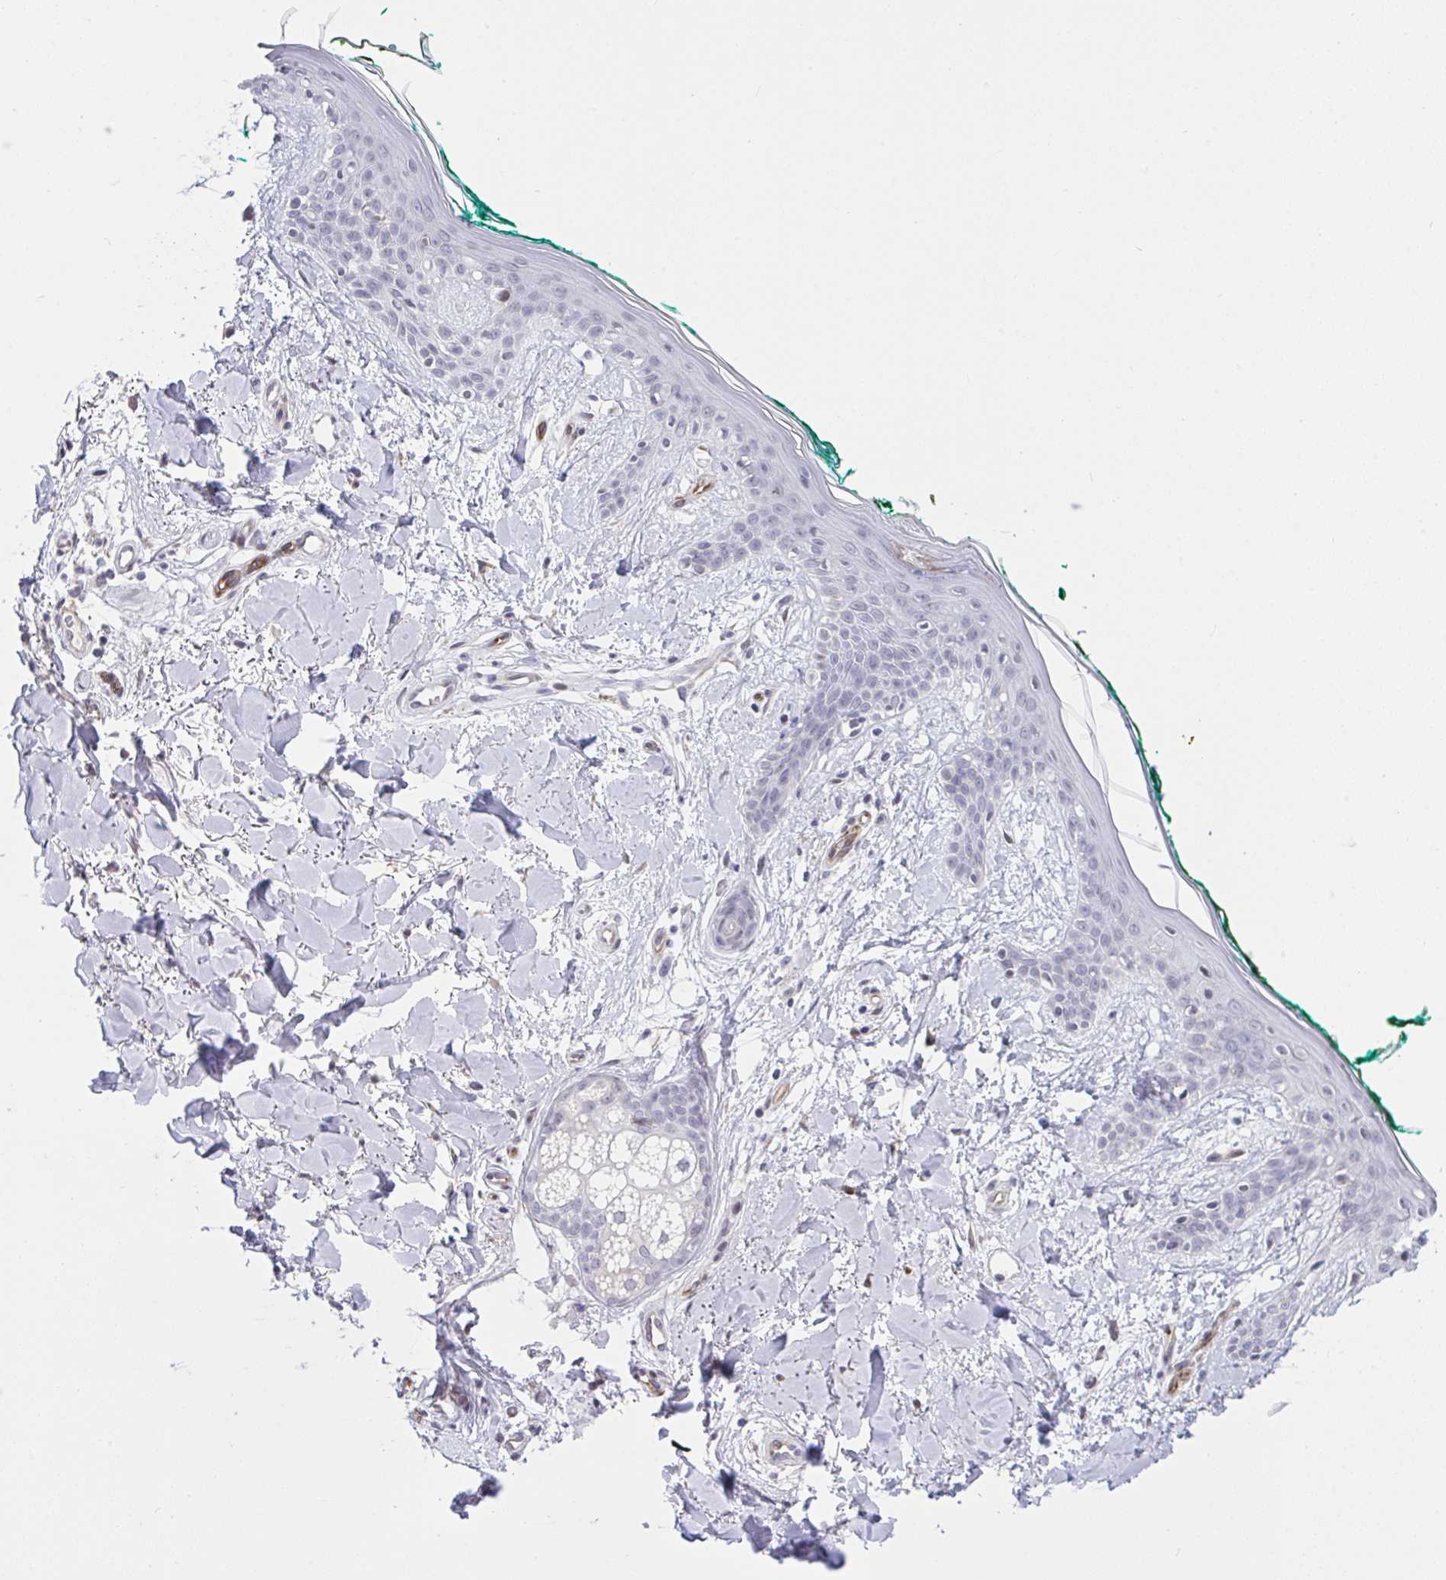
{"staining": {"intensity": "moderate", "quantity": "<25%", "location": "cytoplasmic/membranous"}, "tissue": "skin", "cell_type": "Fibroblasts", "image_type": "normal", "snomed": [{"axis": "morphology", "description": "Normal tissue, NOS"}, {"axis": "topography", "description": "Skin"}], "caption": "The immunohistochemical stain labels moderate cytoplasmic/membranous positivity in fibroblasts of benign skin. The protein of interest is stained brown, and the nuclei are stained in blue (DAB (3,3'-diaminobenzidine) IHC with brightfield microscopy, high magnification).", "gene": "EML1", "patient": {"sex": "female", "age": 34}}